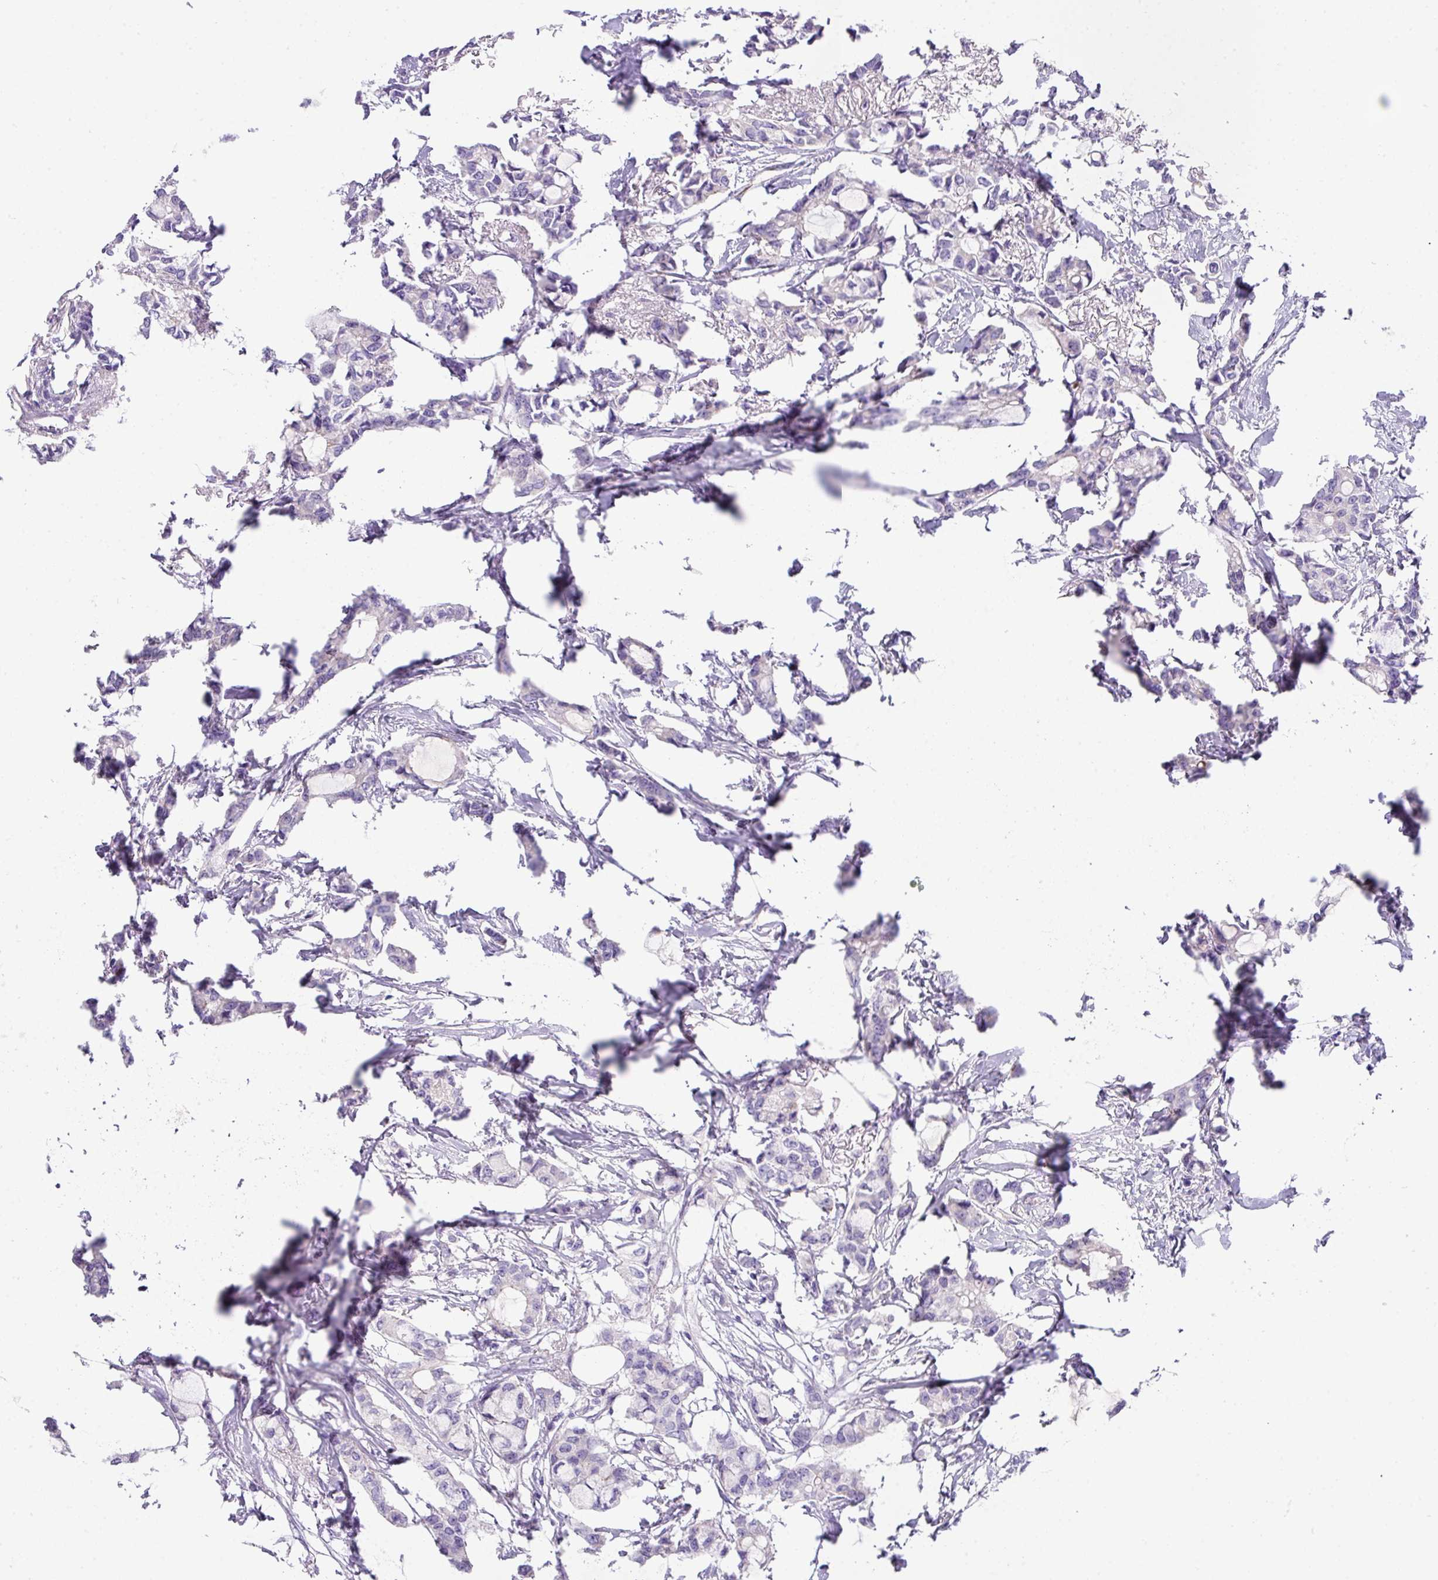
{"staining": {"intensity": "negative", "quantity": "none", "location": "none"}, "tissue": "breast cancer", "cell_type": "Tumor cells", "image_type": "cancer", "snomed": [{"axis": "morphology", "description": "Duct carcinoma"}, {"axis": "topography", "description": "Breast"}], "caption": "DAB (3,3'-diaminobenzidine) immunohistochemical staining of human breast infiltrating ductal carcinoma demonstrates no significant expression in tumor cells. (DAB (3,3'-diaminobenzidine) IHC, high magnification).", "gene": "DNAL1", "patient": {"sex": "female", "age": 73}}